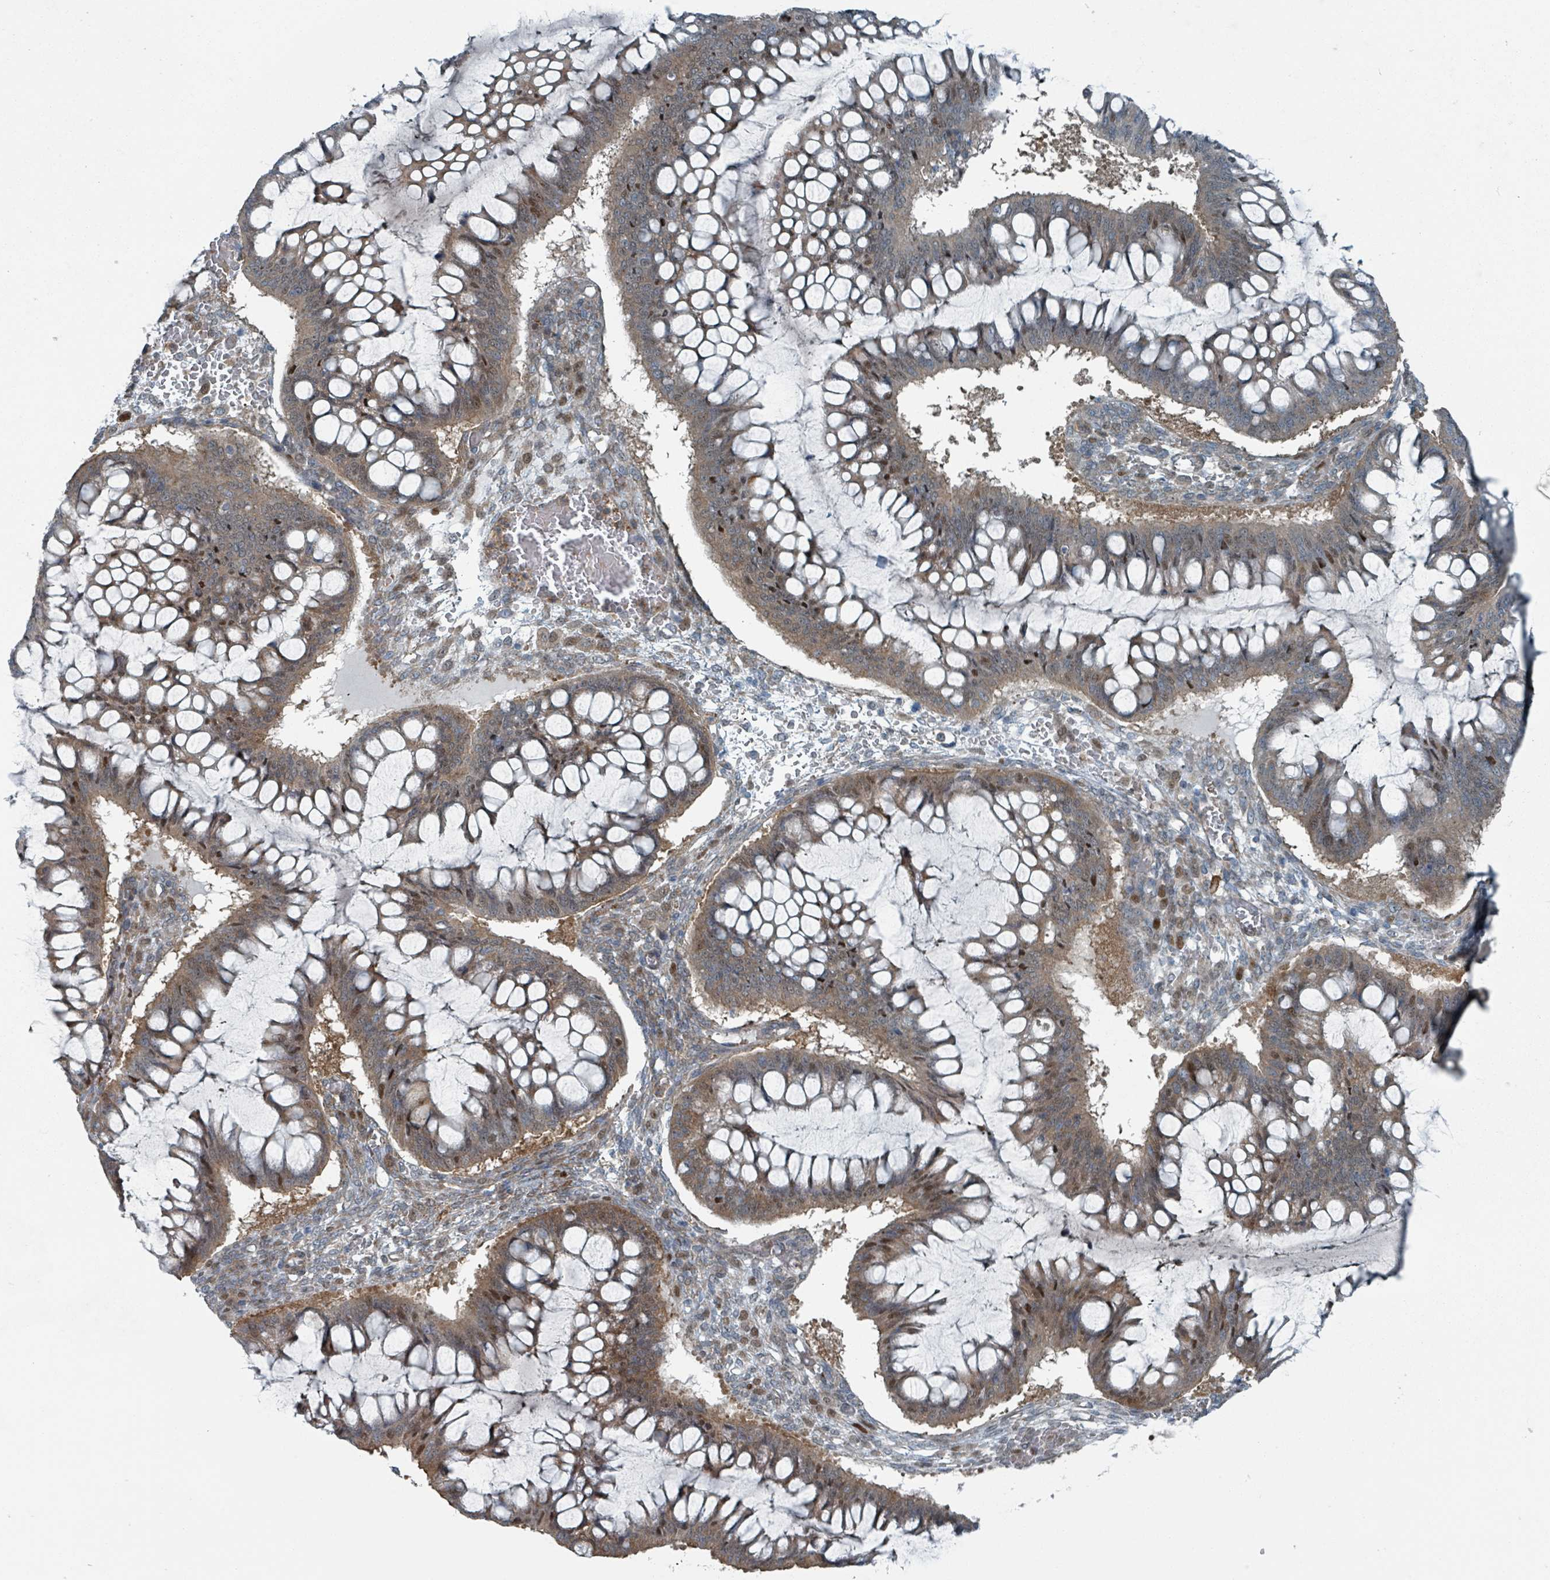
{"staining": {"intensity": "moderate", "quantity": ">75%", "location": "cytoplasmic/membranous,nuclear"}, "tissue": "ovarian cancer", "cell_type": "Tumor cells", "image_type": "cancer", "snomed": [{"axis": "morphology", "description": "Cystadenocarcinoma, mucinous, NOS"}, {"axis": "topography", "description": "Ovary"}], "caption": "An image of human ovarian cancer stained for a protein exhibits moderate cytoplasmic/membranous and nuclear brown staining in tumor cells.", "gene": "RHPN2", "patient": {"sex": "female", "age": 73}}